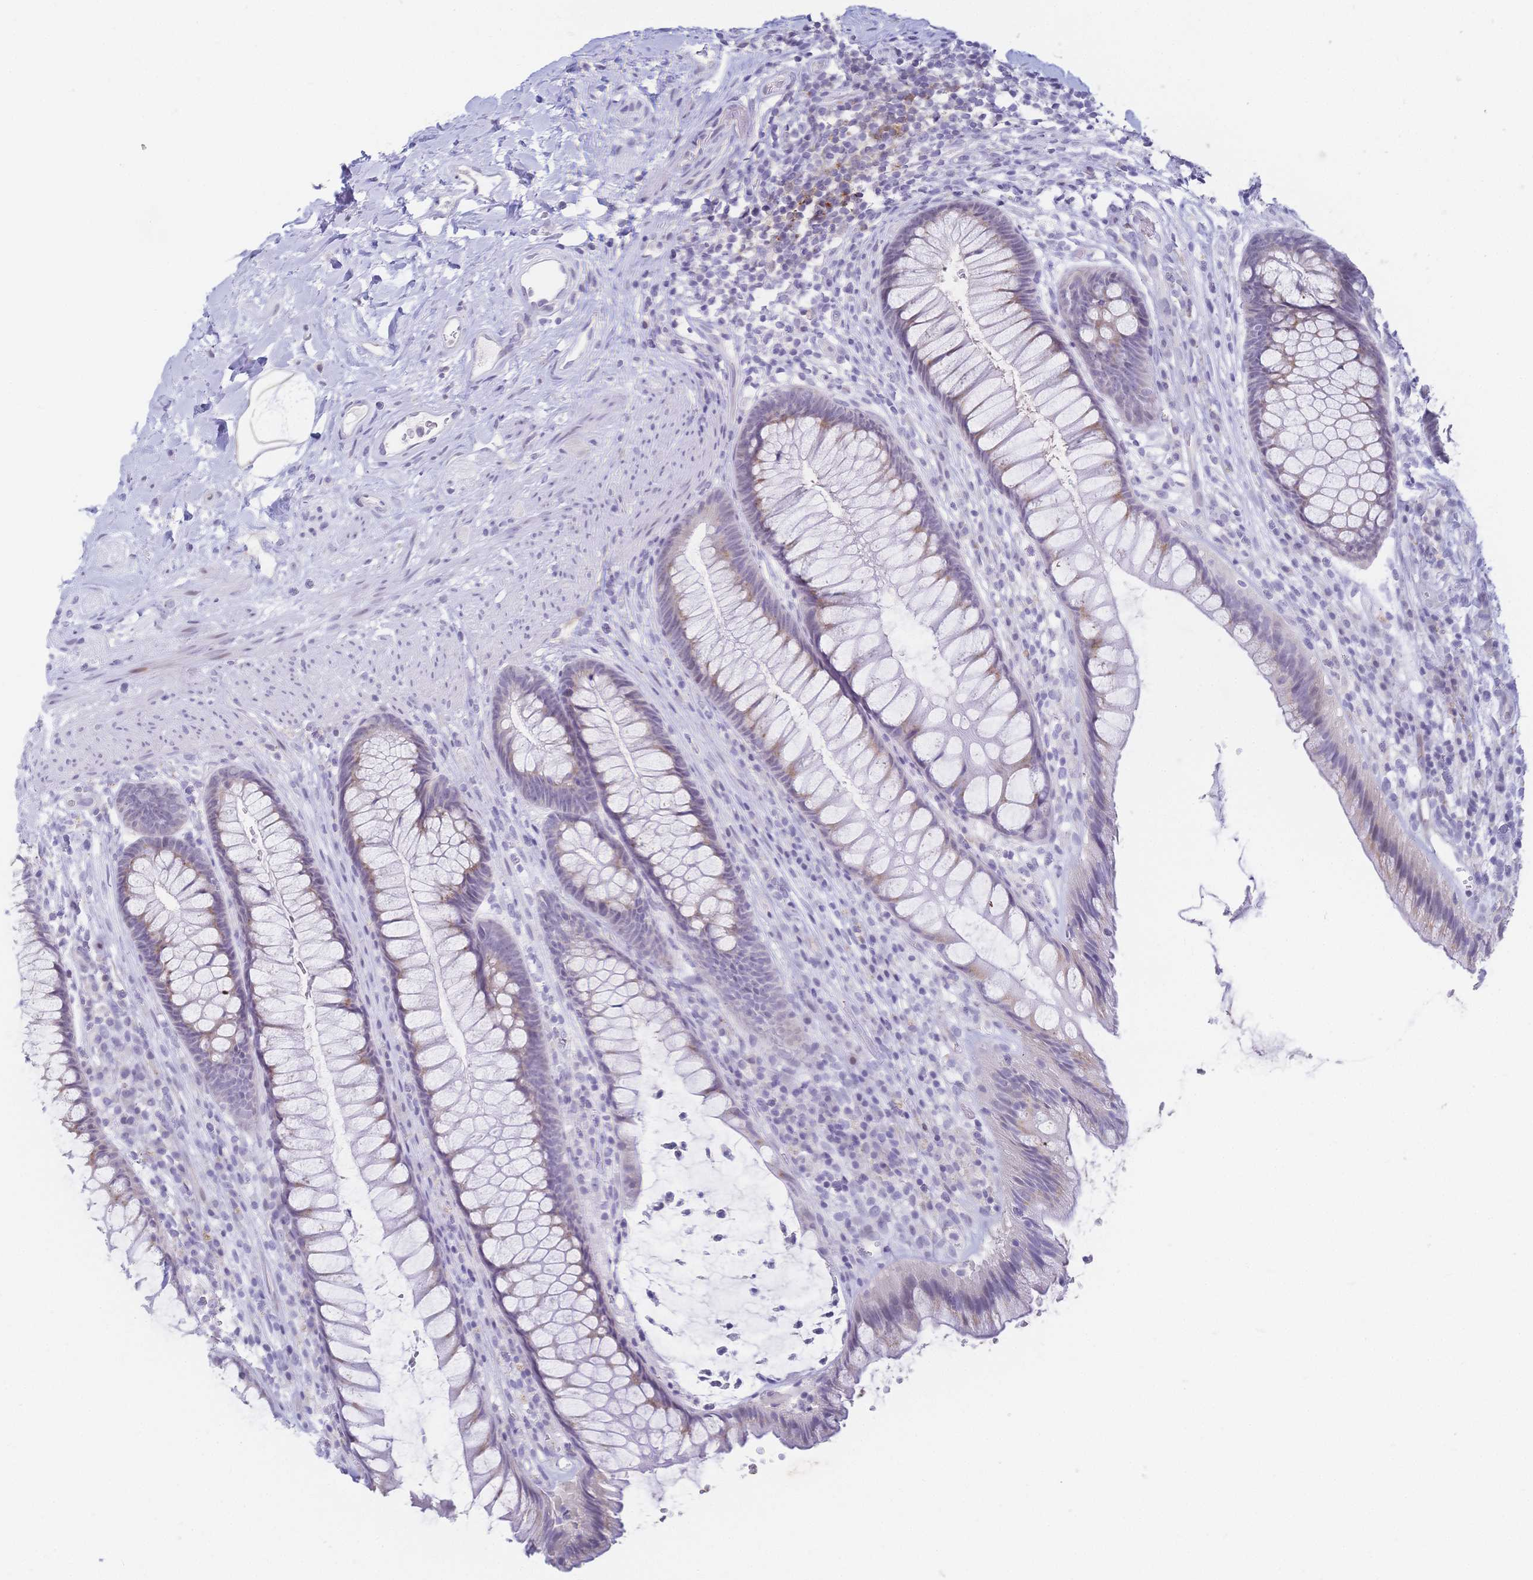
{"staining": {"intensity": "moderate", "quantity": "<25%", "location": "cytoplasmic/membranous"}, "tissue": "rectum", "cell_type": "Glandular cells", "image_type": "normal", "snomed": [{"axis": "morphology", "description": "Normal tissue, NOS"}, {"axis": "topography", "description": "Rectum"}], "caption": "DAB (3,3'-diaminobenzidine) immunohistochemical staining of unremarkable rectum demonstrates moderate cytoplasmic/membranous protein expression in about <25% of glandular cells. (brown staining indicates protein expression, while blue staining denotes nuclei).", "gene": "CR2", "patient": {"sex": "male", "age": 53}}